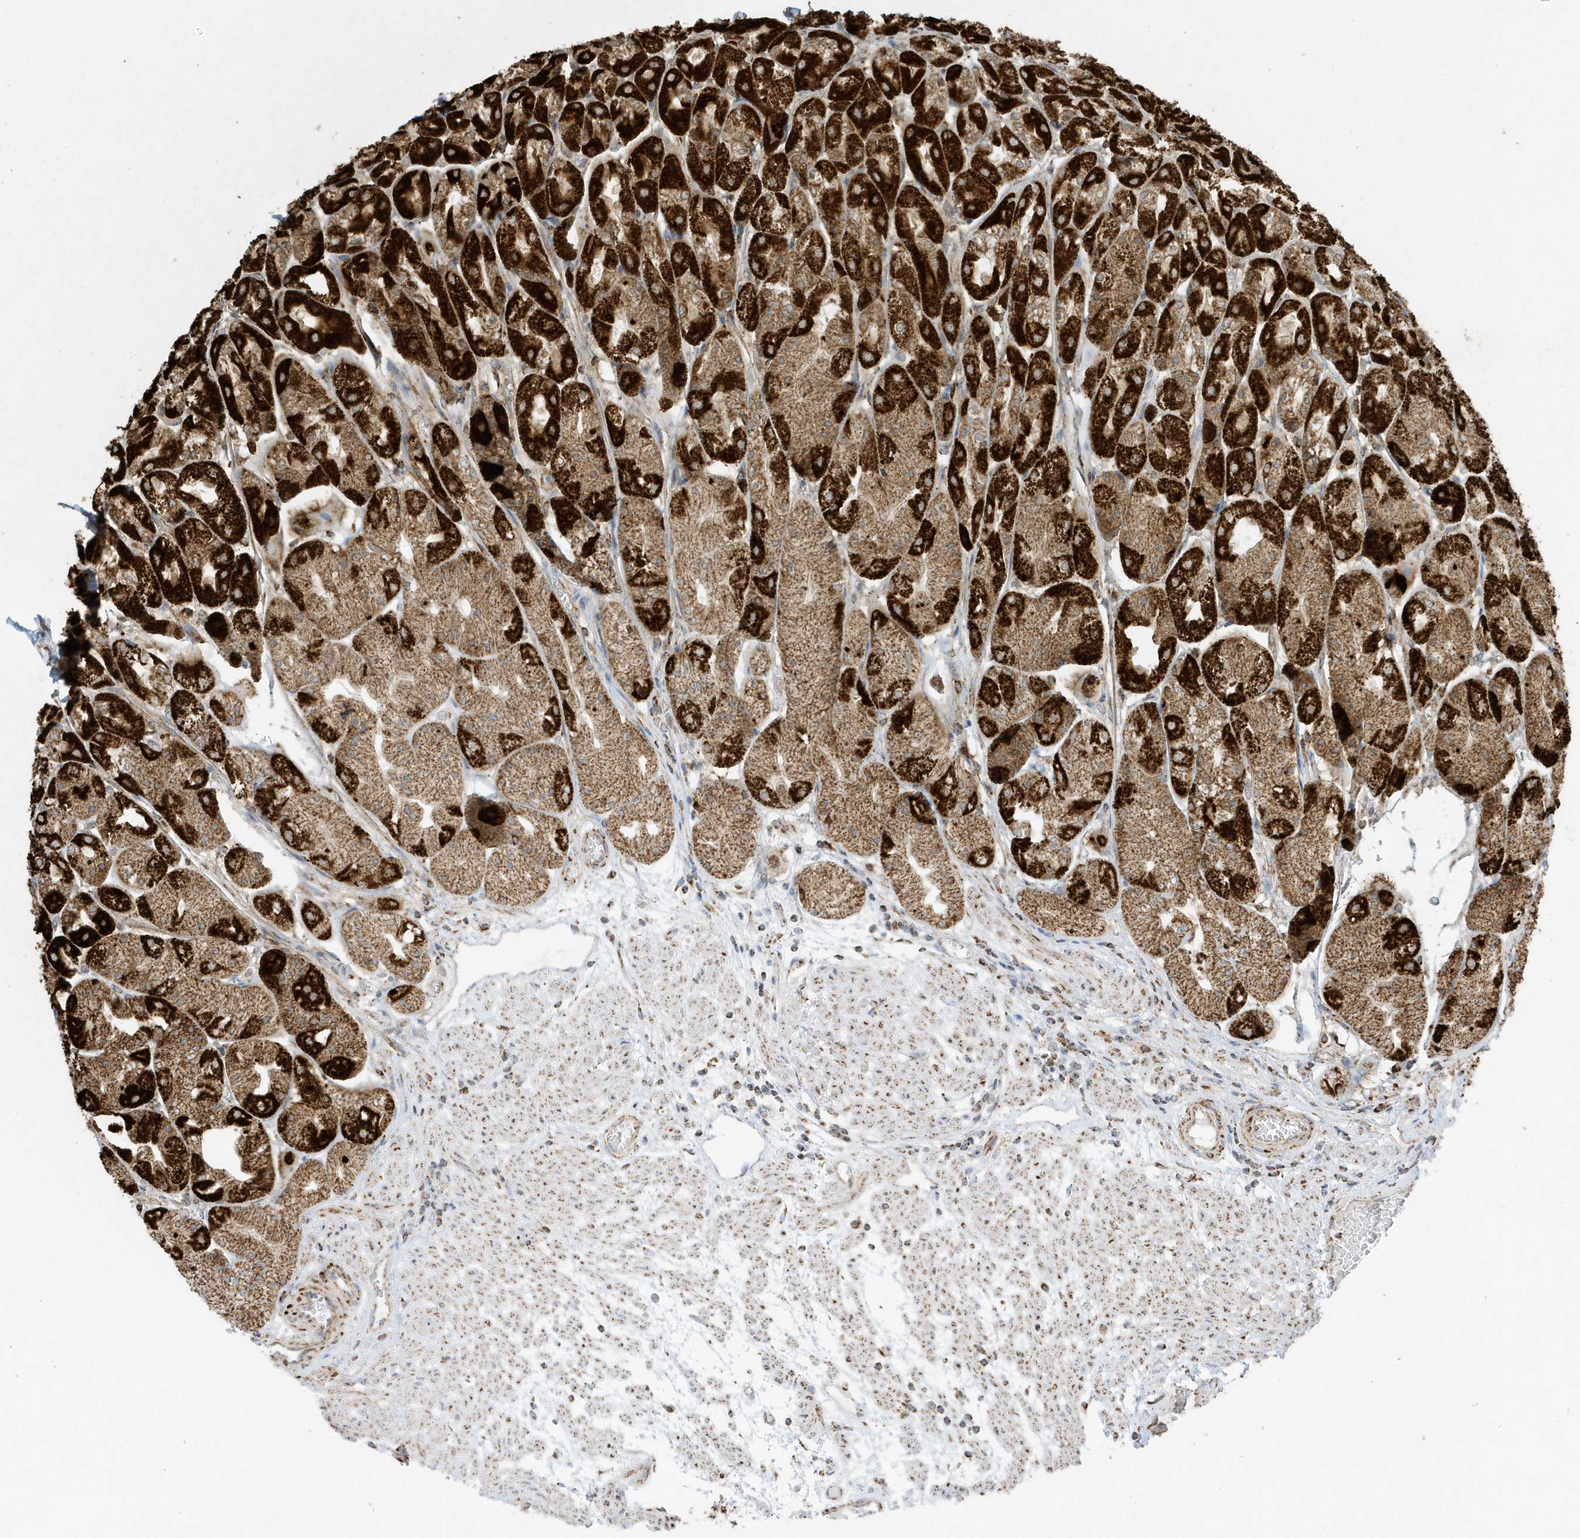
{"staining": {"intensity": "strong", "quantity": ">75%", "location": "cytoplasmic/membranous"}, "tissue": "stomach", "cell_type": "Glandular cells", "image_type": "normal", "snomed": [{"axis": "morphology", "description": "Normal tissue, NOS"}, {"axis": "topography", "description": "Stomach, upper"}], "caption": "About >75% of glandular cells in normal stomach reveal strong cytoplasmic/membranous protein expression as visualized by brown immunohistochemical staining.", "gene": "ATP5ME", "patient": {"sex": "male", "age": 72}}